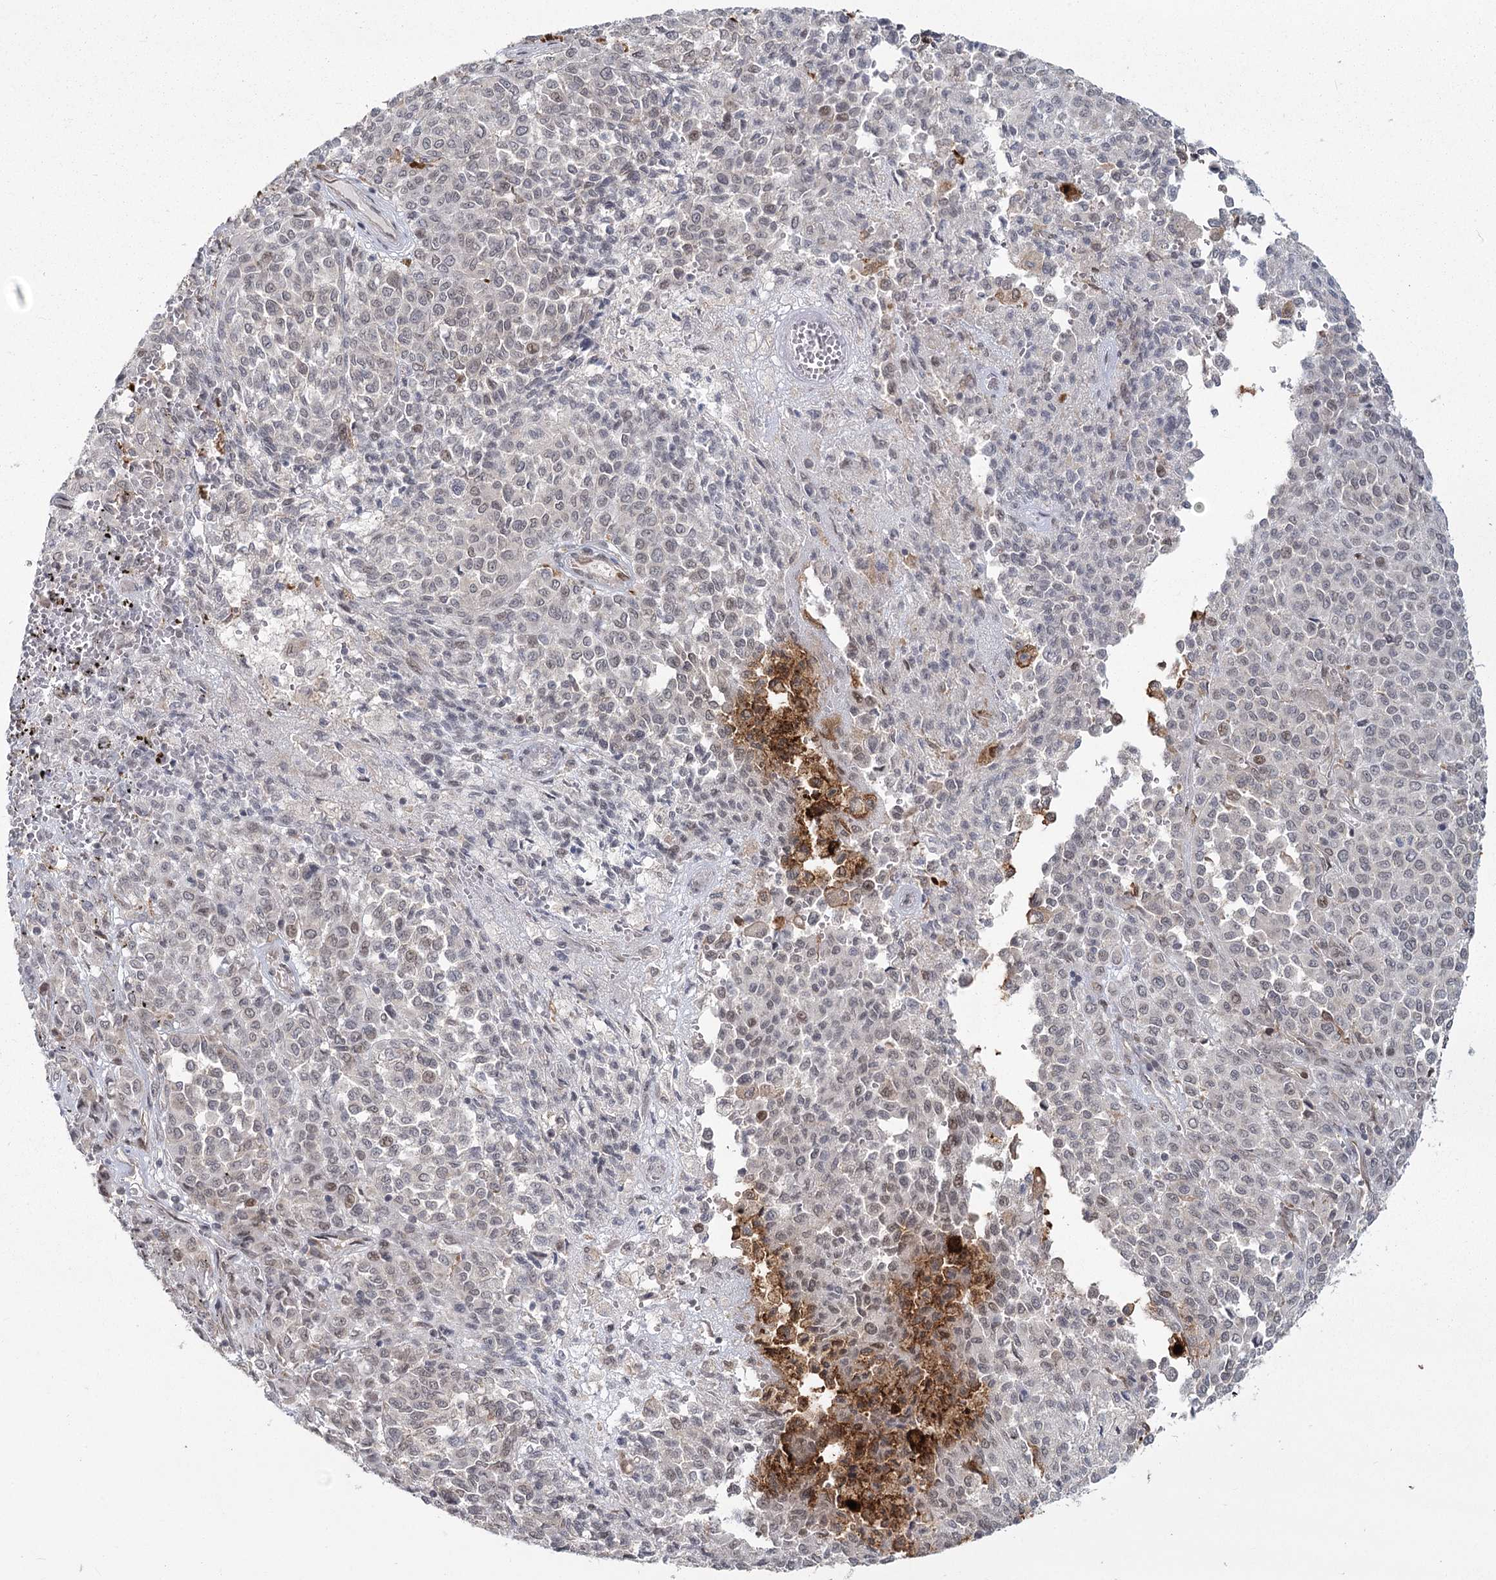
{"staining": {"intensity": "weak", "quantity": "<25%", "location": "cytoplasmic/membranous,nuclear"}, "tissue": "melanoma", "cell_type": "Tumor cells", "image_type": "cancer", "snomed": [{"axis": "morphology", "description": "Malignant melanoma, Metastatic site"}, {"axis": "topography", "description": "Pancreas"}], "caption": "Tumor cells are negative for protein expression in human melanoma.", "gene": "AP2M1", "patient": {"sex": "female", "age": 30}}